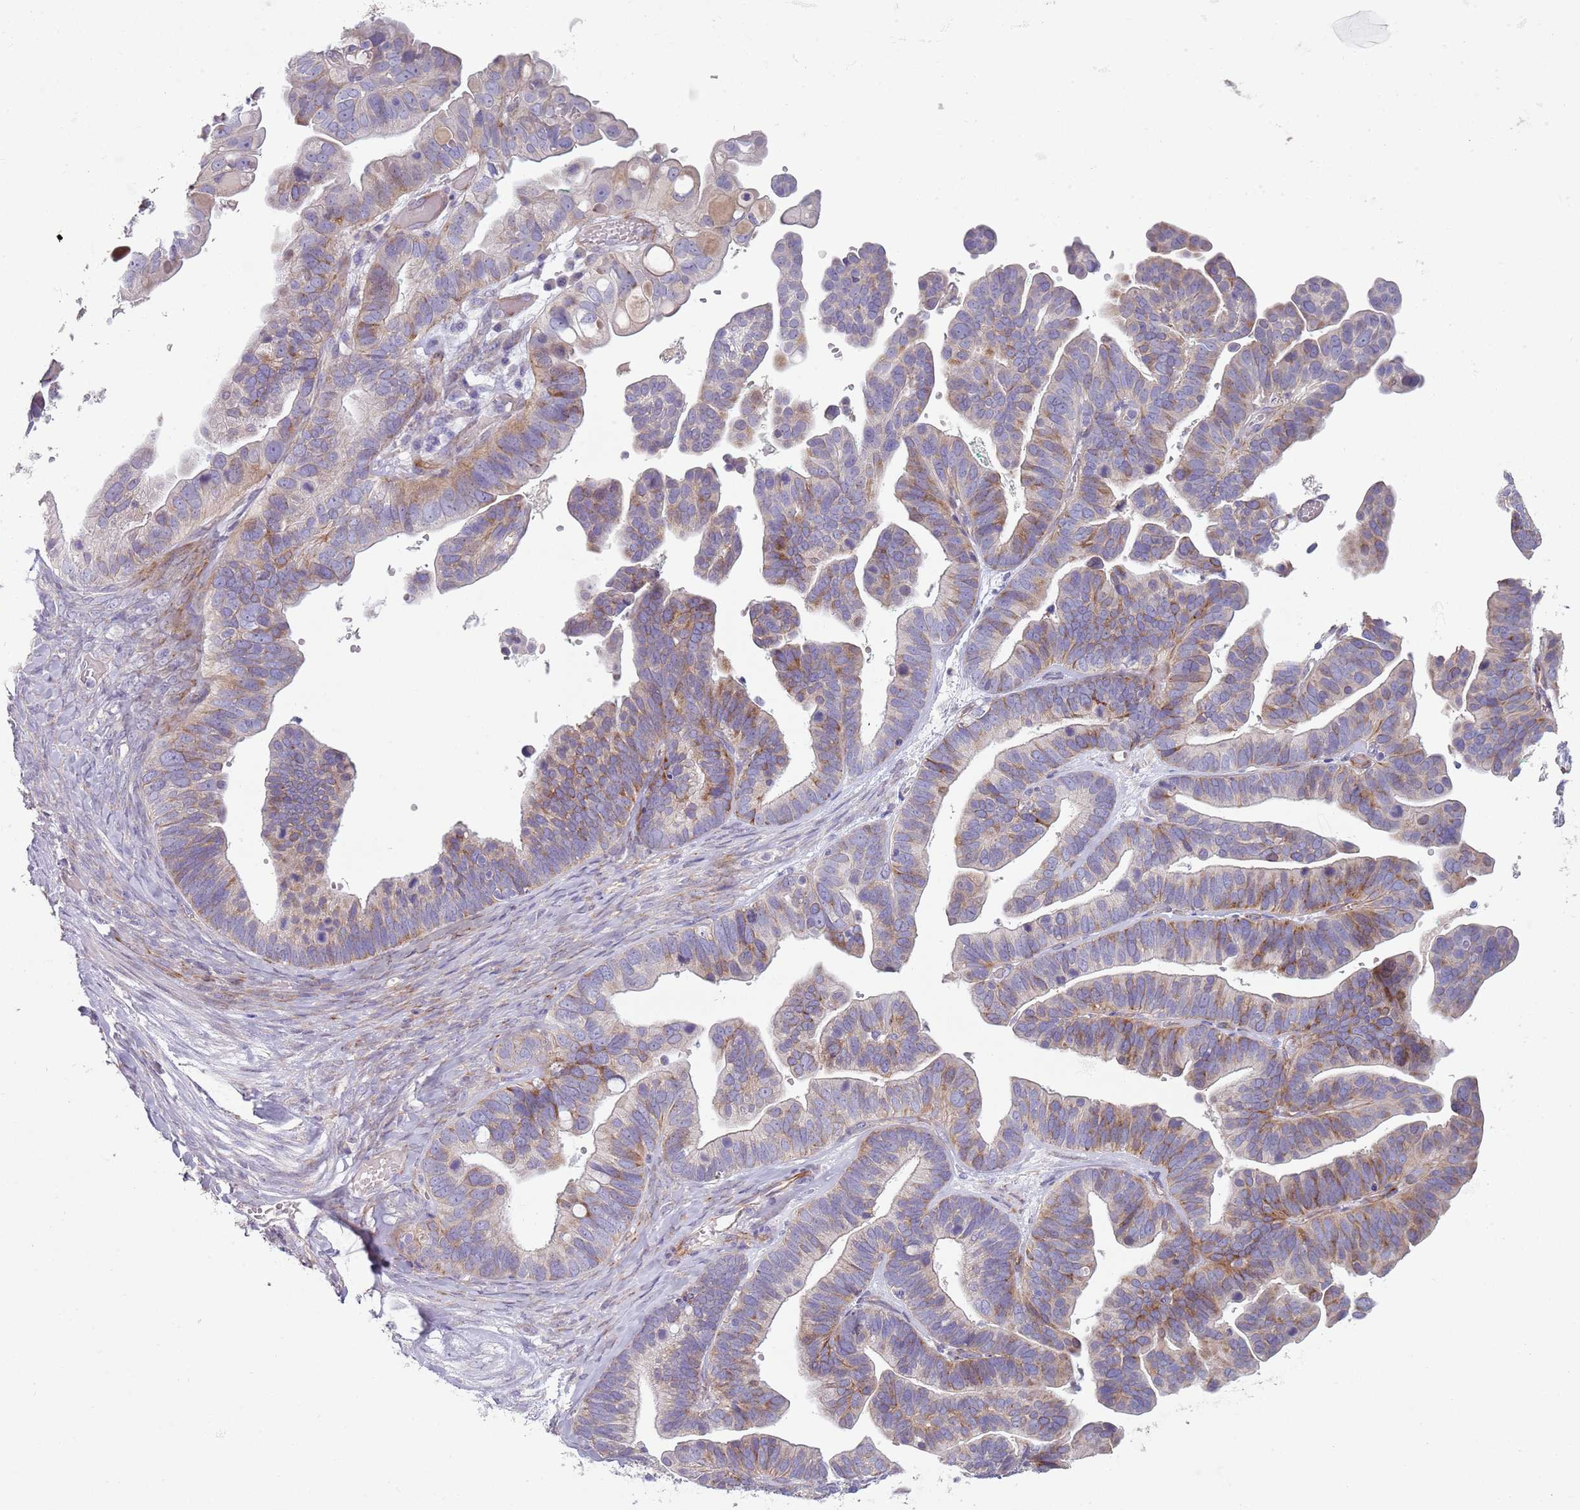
{"staining": {"intensity": "moderate", "quantity": "25%-75%", "location": "cytoplasmic/membranous"}, "tissue": "ovarian cancer", "cell_type": "Tumor cells", "image_type": "cancer", "snomed": [{"axis": "morphology", "description": "Cystadenocarcinoma, serous, NOS"}, {"axis": "topography", "description": "Ovary"}], "caption": "Immunohistochemistry (IHC) (DAB (3,3'-diaminobenzidine)) staining of human ovarian cancer (serous cystadenocarcinoma) reveals moderate cytoplasmic/membranous protein positivity in approximately 25%-75% of tumor cells.", "gene": "ZNF583", "patient": {"sex": "female", "age": 56}}